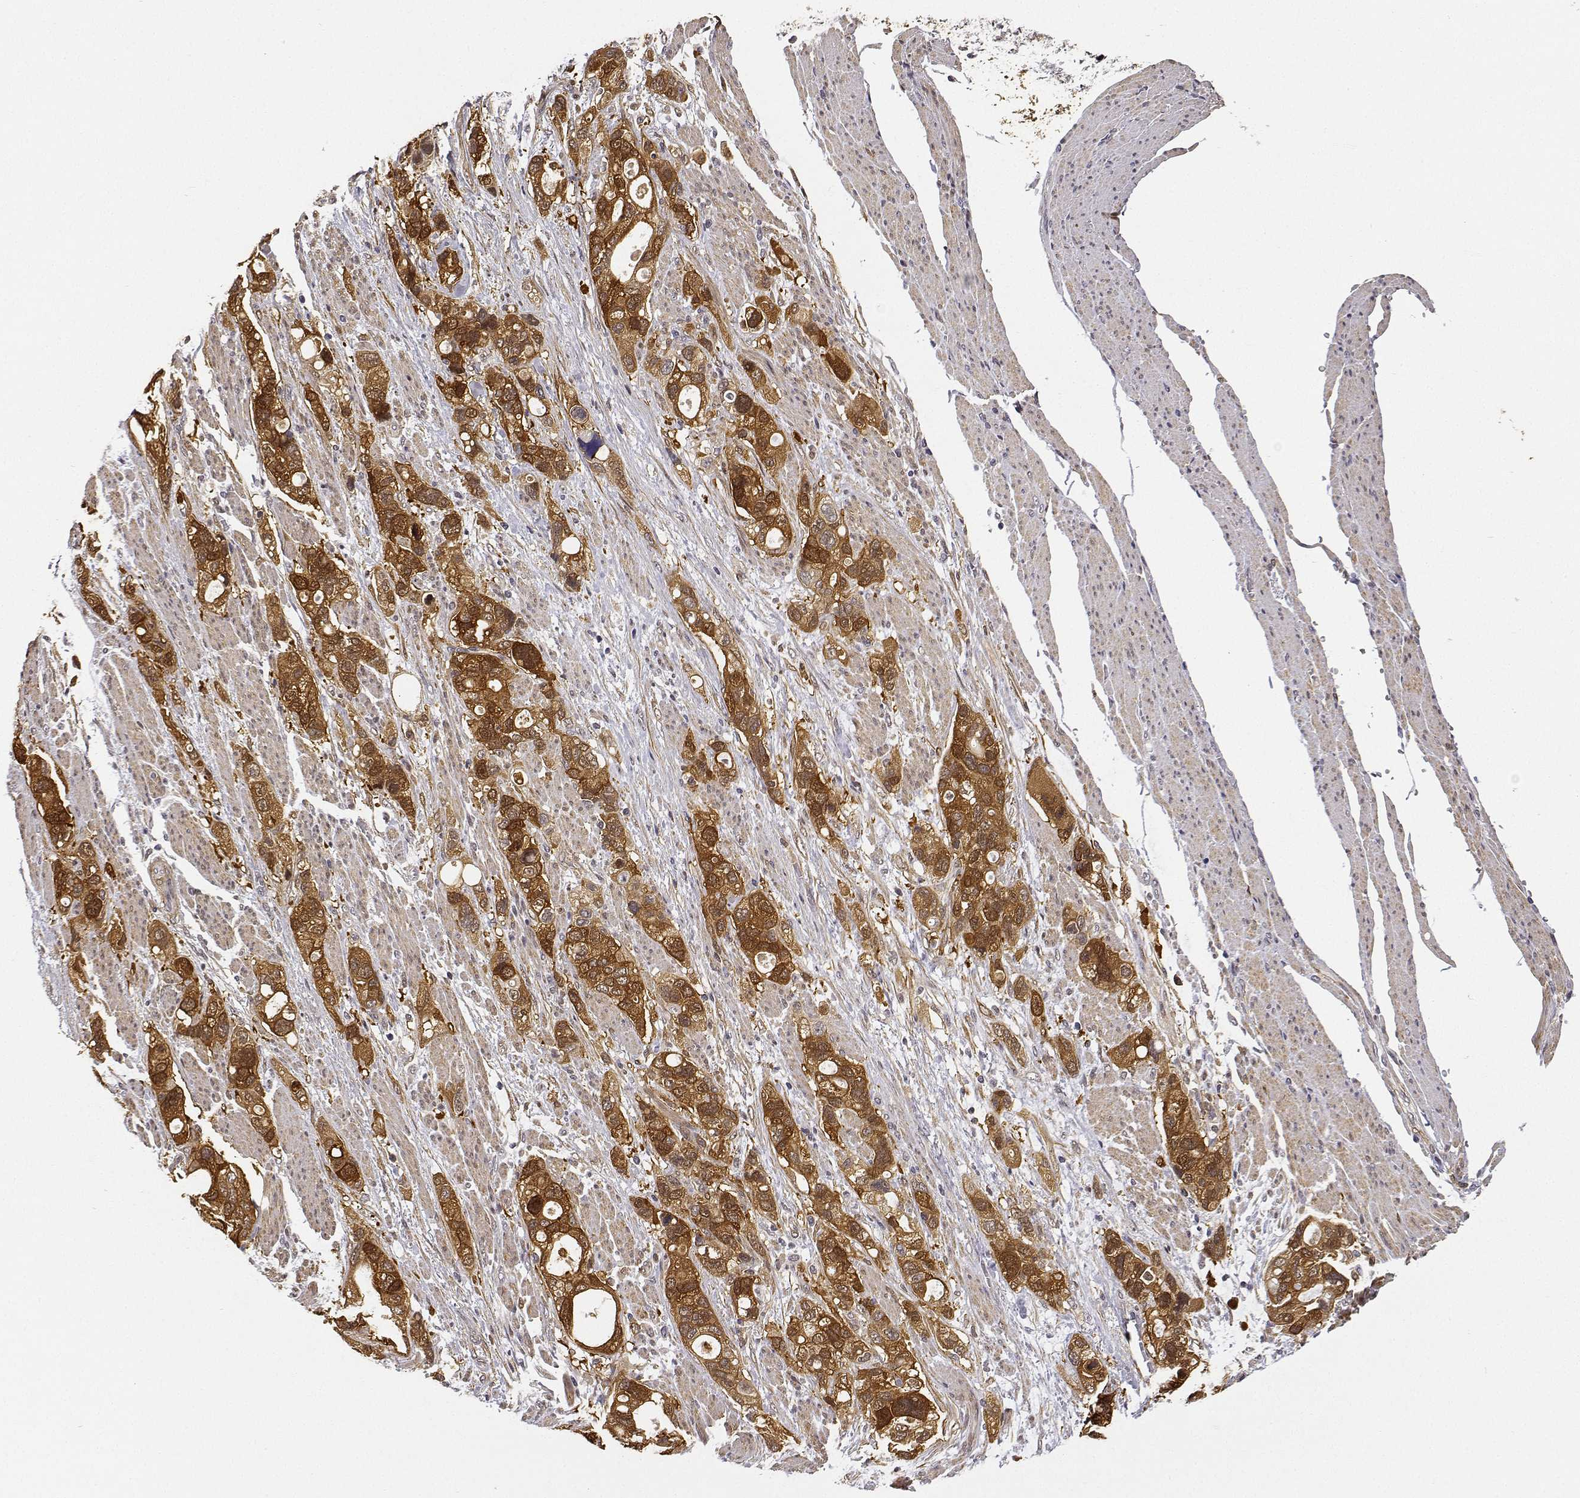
{"staining": {"intensity": "moderate", "quantity": ">75%", "location": "cytoplasmic/membranous"}, "tissue": "stomach cancer", "cell_type": "Tumor cells", "image_type": "cancer", "snomed": [{"axis": "morphology", "description": "Adenocarcinoma, NOS"}, {"axis": "topography", "description": "Stomach, upper"}], "caption": "Protein staining by immunohistochemistry demonstrates moderate cytoplasmic/membranous expression in approximately >75% of tumor cells in stomach cancer (adenocarcinoma). (brown staining indicates protein expression, while blue staining denotes nuclei).", "gene": "PHGDH", "patient": {"sex": "female", "age": 81}}